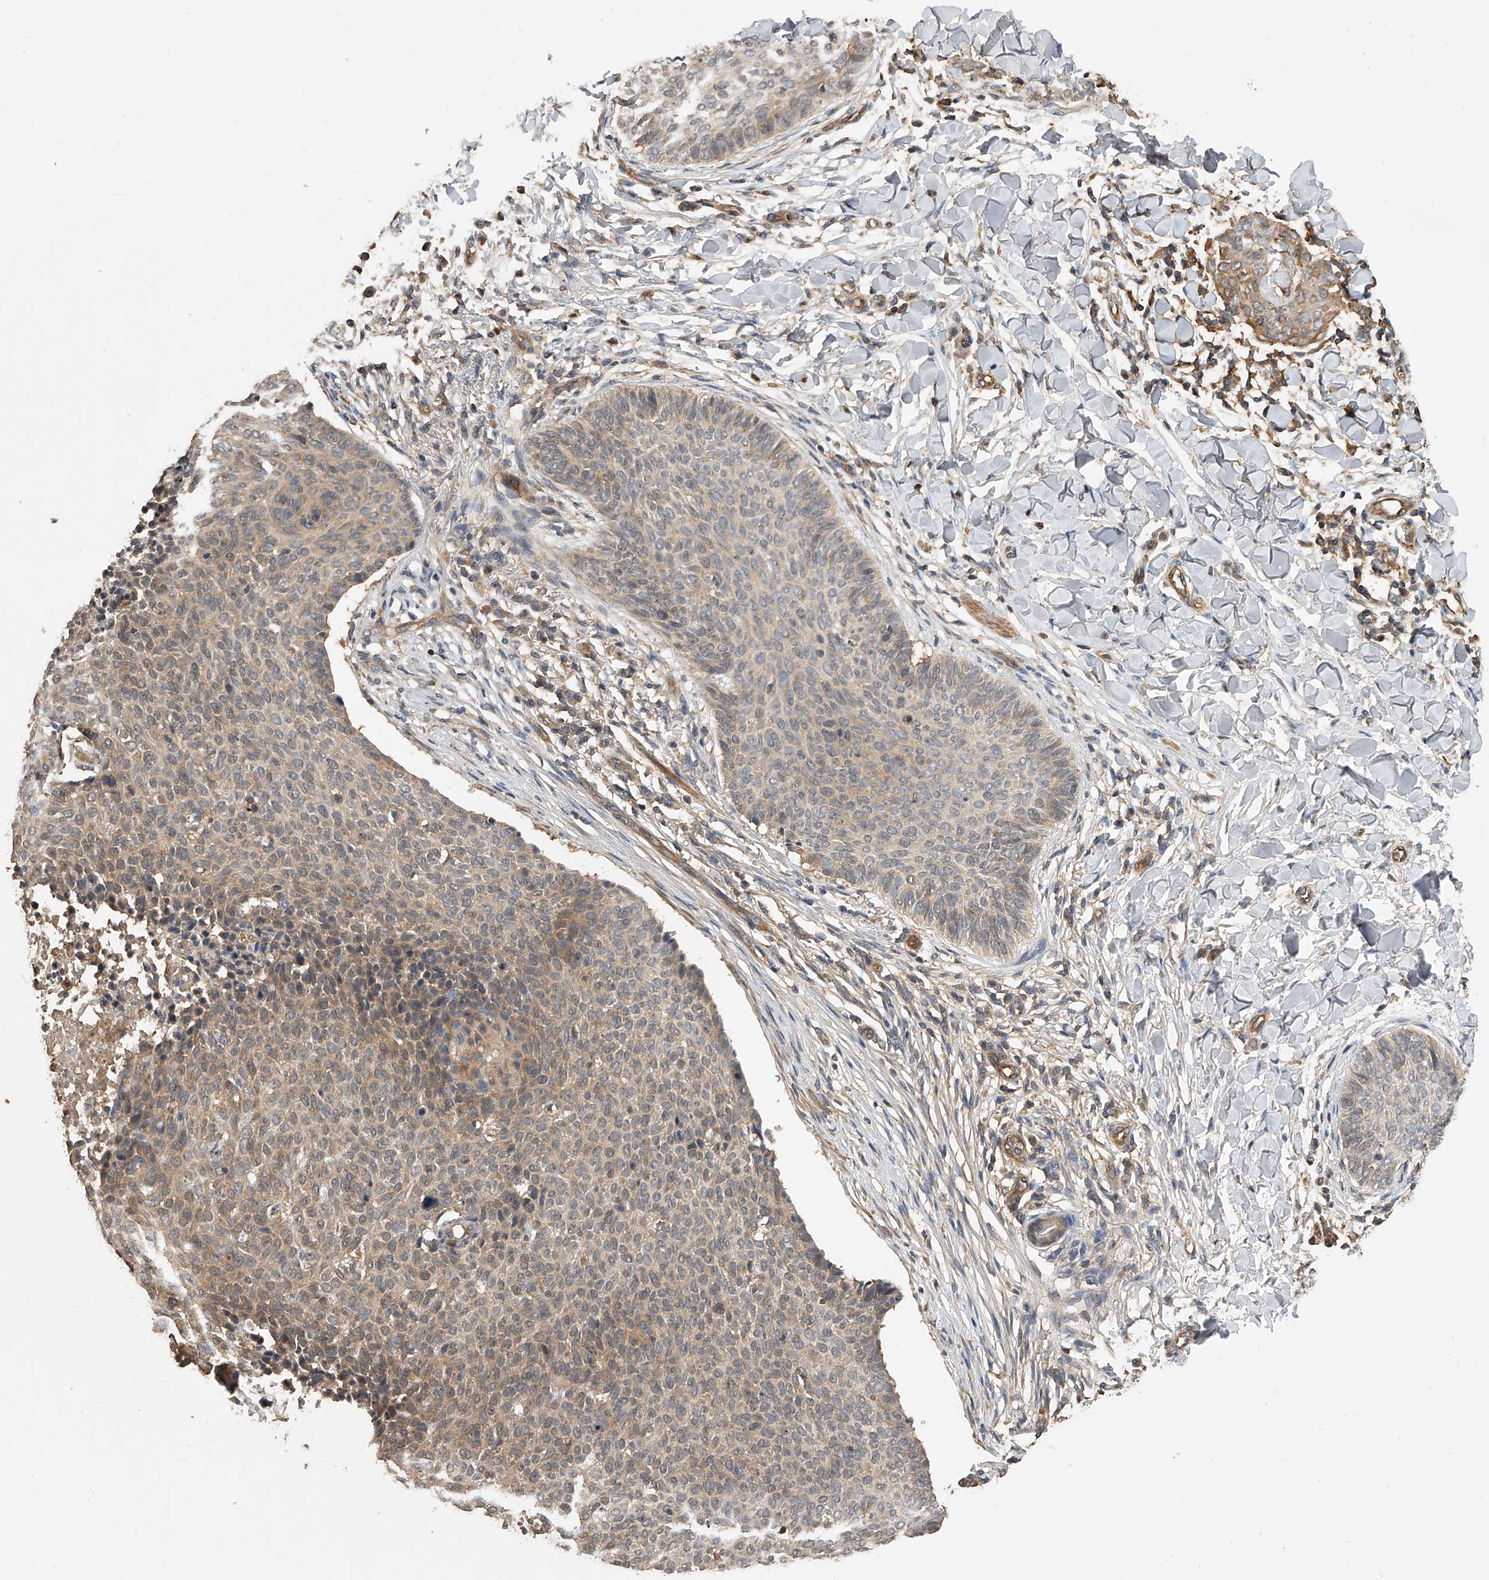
{"staining": {"intensity": "weak", "quantity": "<25%", "location": "cytoplasmic/membranous"}, "tissue": "skin cancer", "cell_type": "Tumor cells", "image_type": "cancer", "snomed": [{"axis": "morphology", "description": "Normal tissue, NOS"}, {"axis": "morphology", "description": "Basal cell carcinoma"}, {"axis": "topography", "description": "Skin"}], "caption": "Image shows no protein positivity in tumor cells of skin cancer (basal cell carcinoma) tissue.", "gene": "PTPRA", "patient": {"sex": "male", "age": 50}}